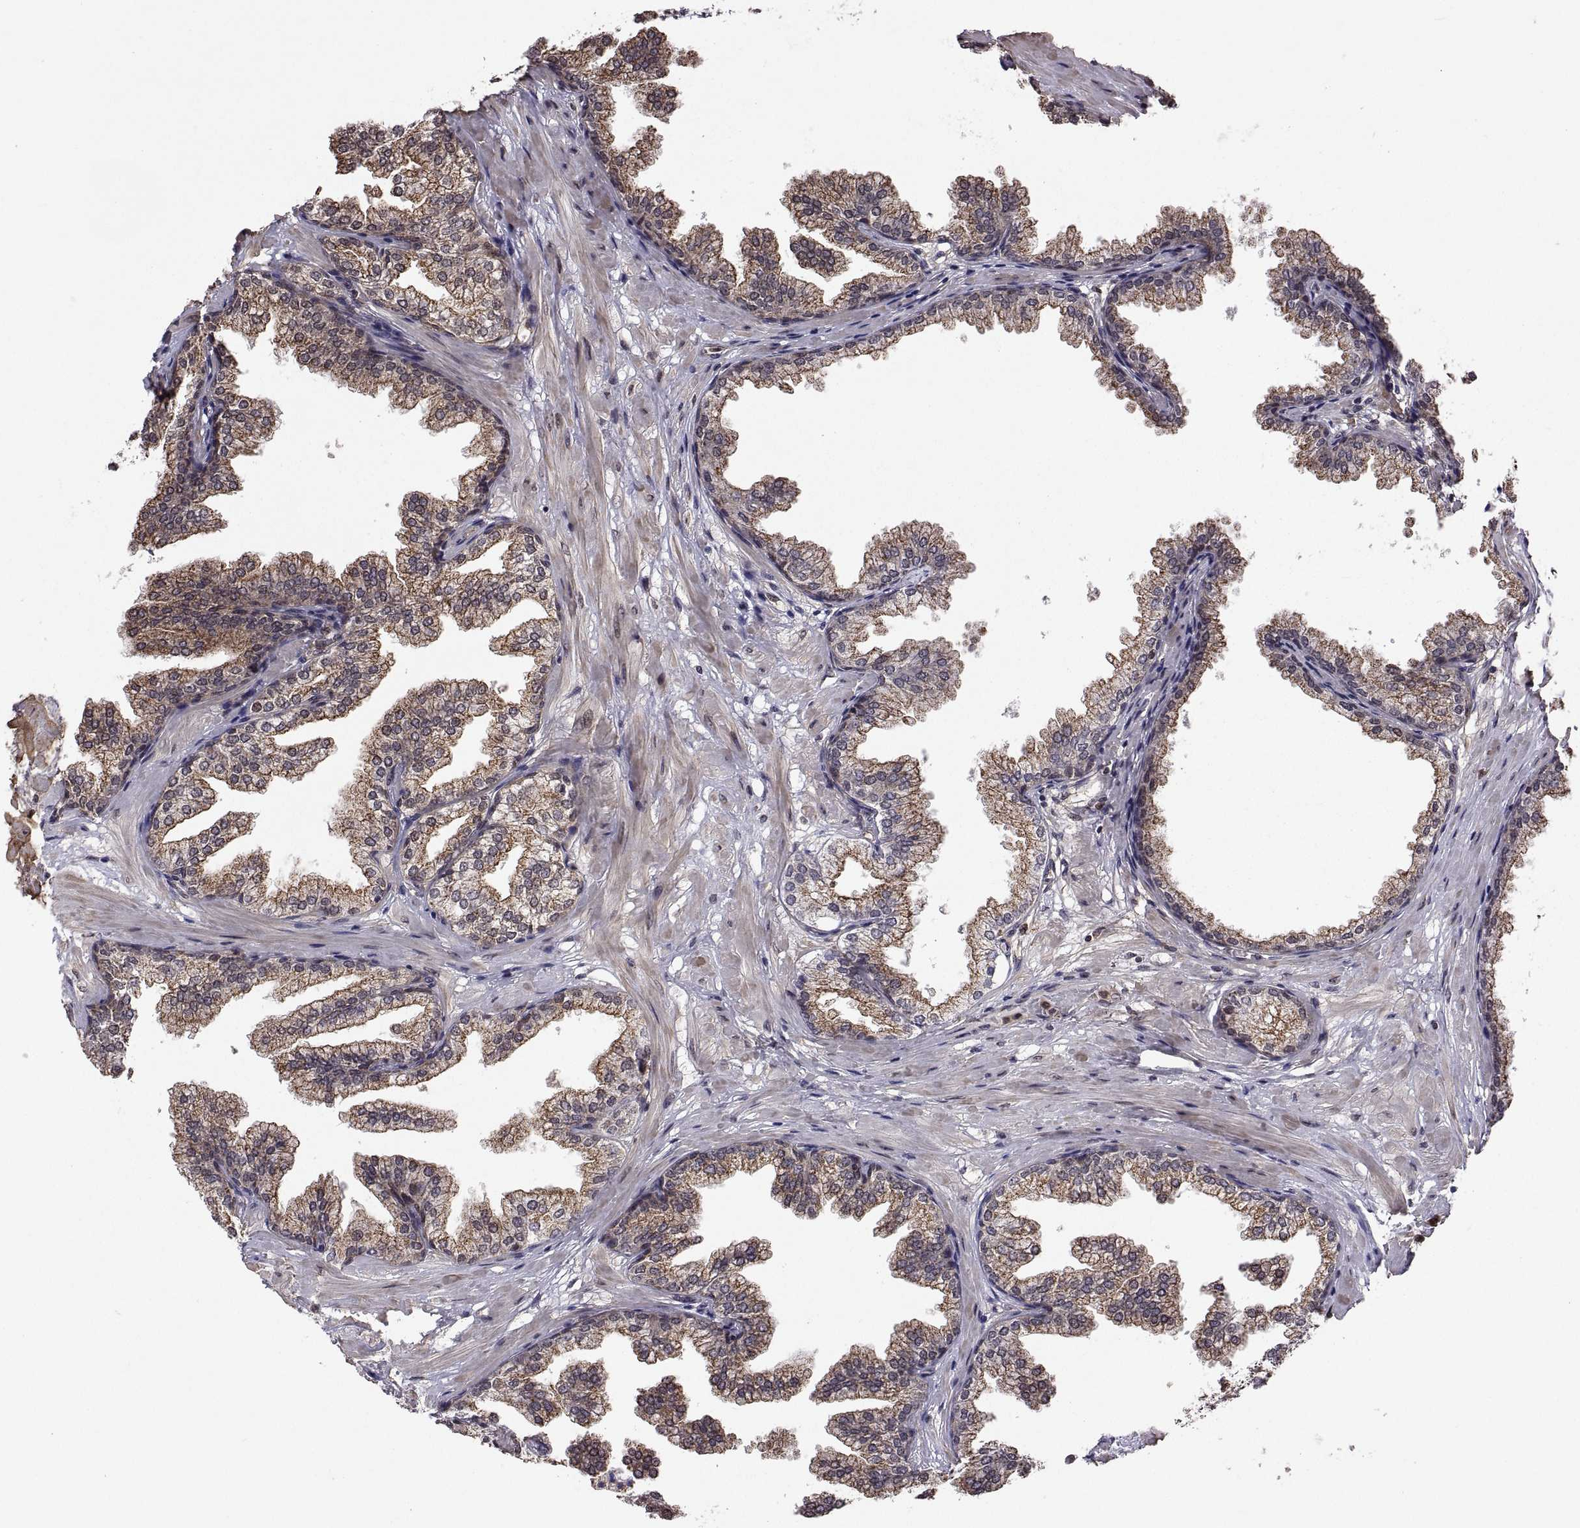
{"staining": {"intensity": "moderate", "quantity": ">75%", "location": "cytoplasmic/membranous"}, "tissue": "prostate", "cell_type": "Glandular cells", "image_type": "normal", "snomed": [{"axis": "morphology", "description": "Normal tissue, NOS"}, {"axis": "topography", "description": "Prostate"}], "caption": "Normal prostate reveals moderate cytoplasmic/membranous positivity in approximately >75% of glandular cells, visualized by immunohistochemistry. Nuclei are stained in blue.", "gene": "ZNRF2", "patient": {"sex": "male", "age": 37}}